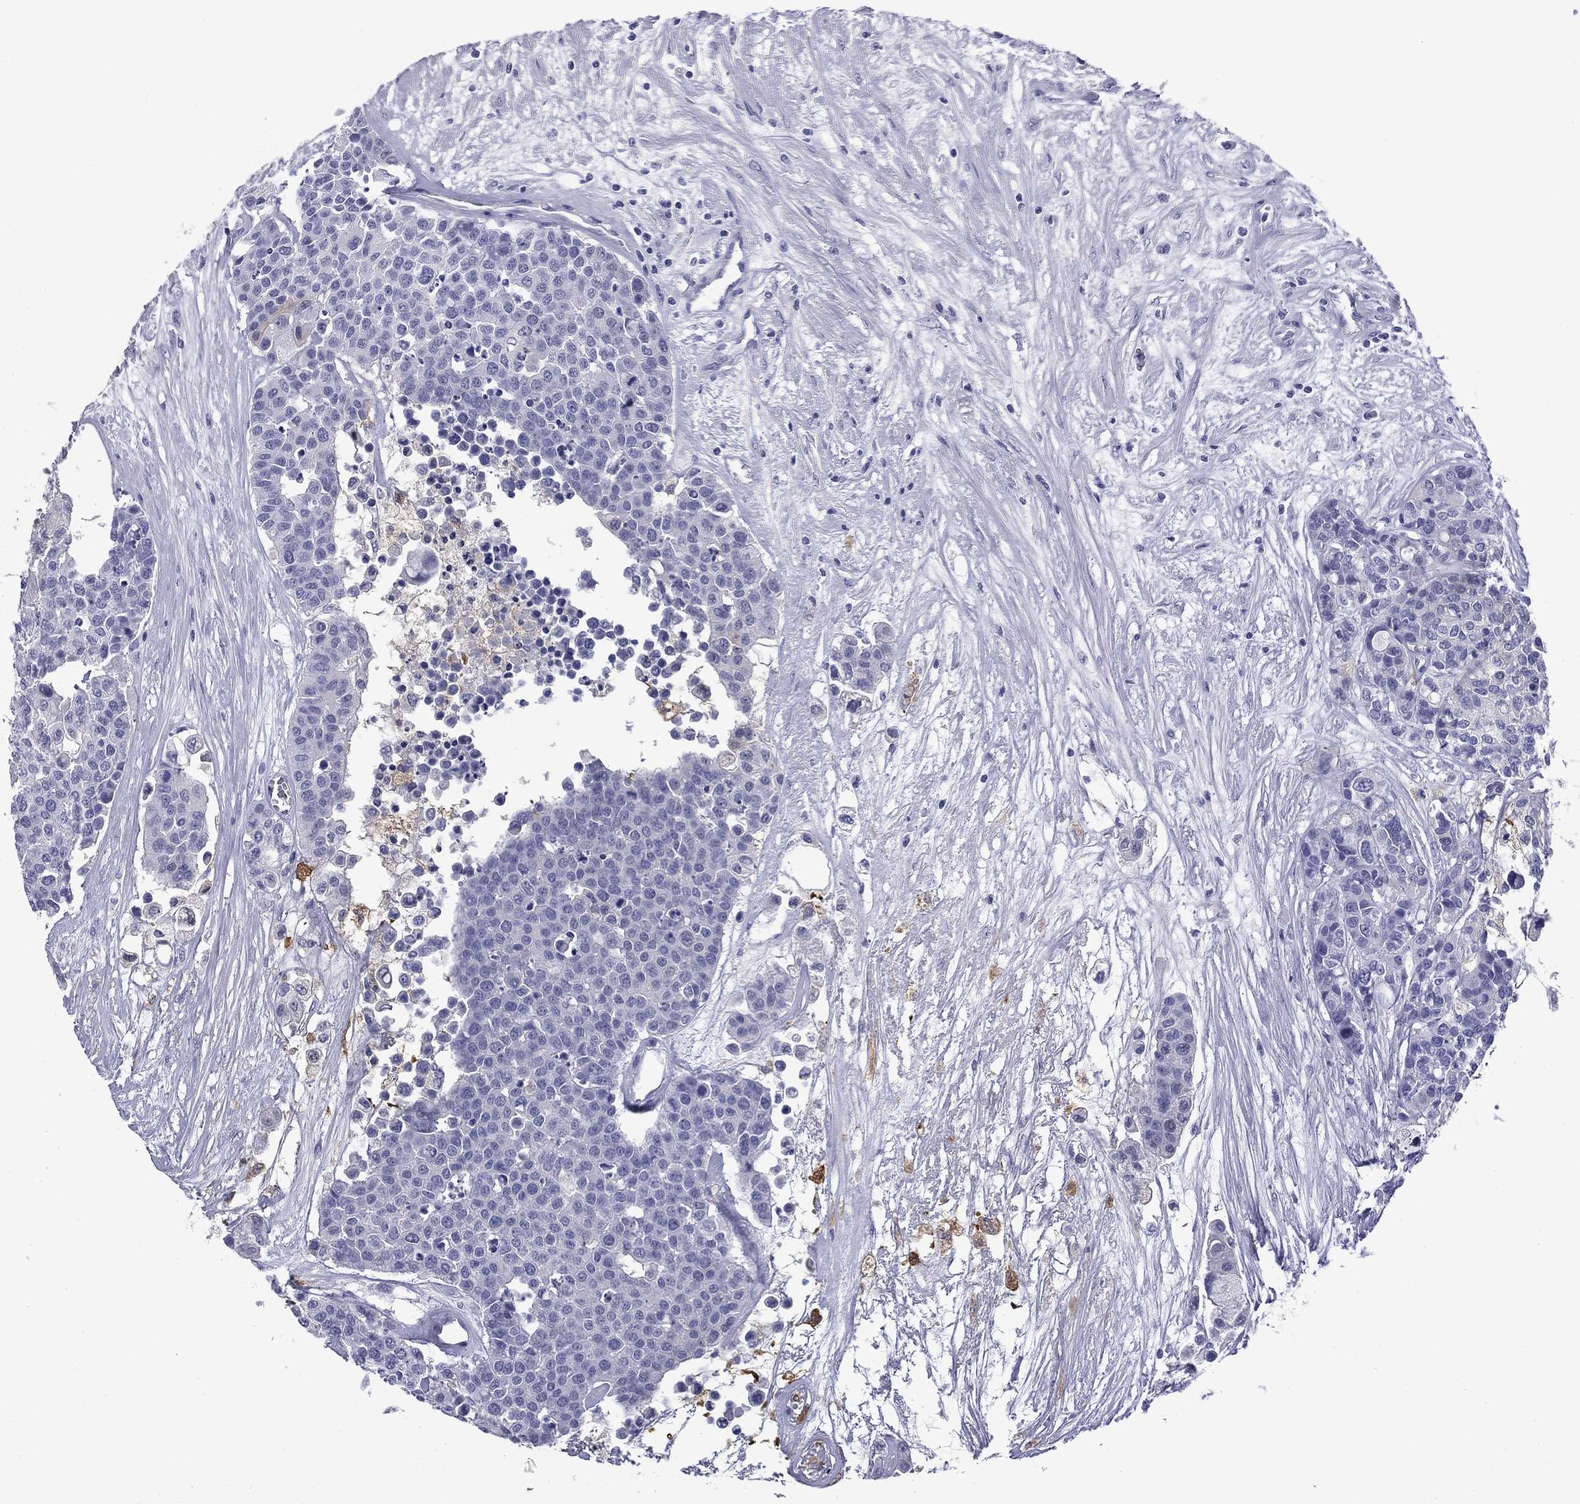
{"staining": {"intensity": "negative", "quantity": "none", "location": "none"}, "tissue": "carcinoid", "cell_type": "Tumor cells", "image_type": "cancer", "snomed": [{"axis": "morphology", "description": "Carcinoid, malignant, NOS"}, {"axis": "topography", "description": "Colon"}], "caption": "Human carcinoid stained for a protein using immunohistochemistry (IHC) shows no positivity in tumor cells.", "gene": "BCL2L14", "patient": {"sex": "male", "age": 81}}